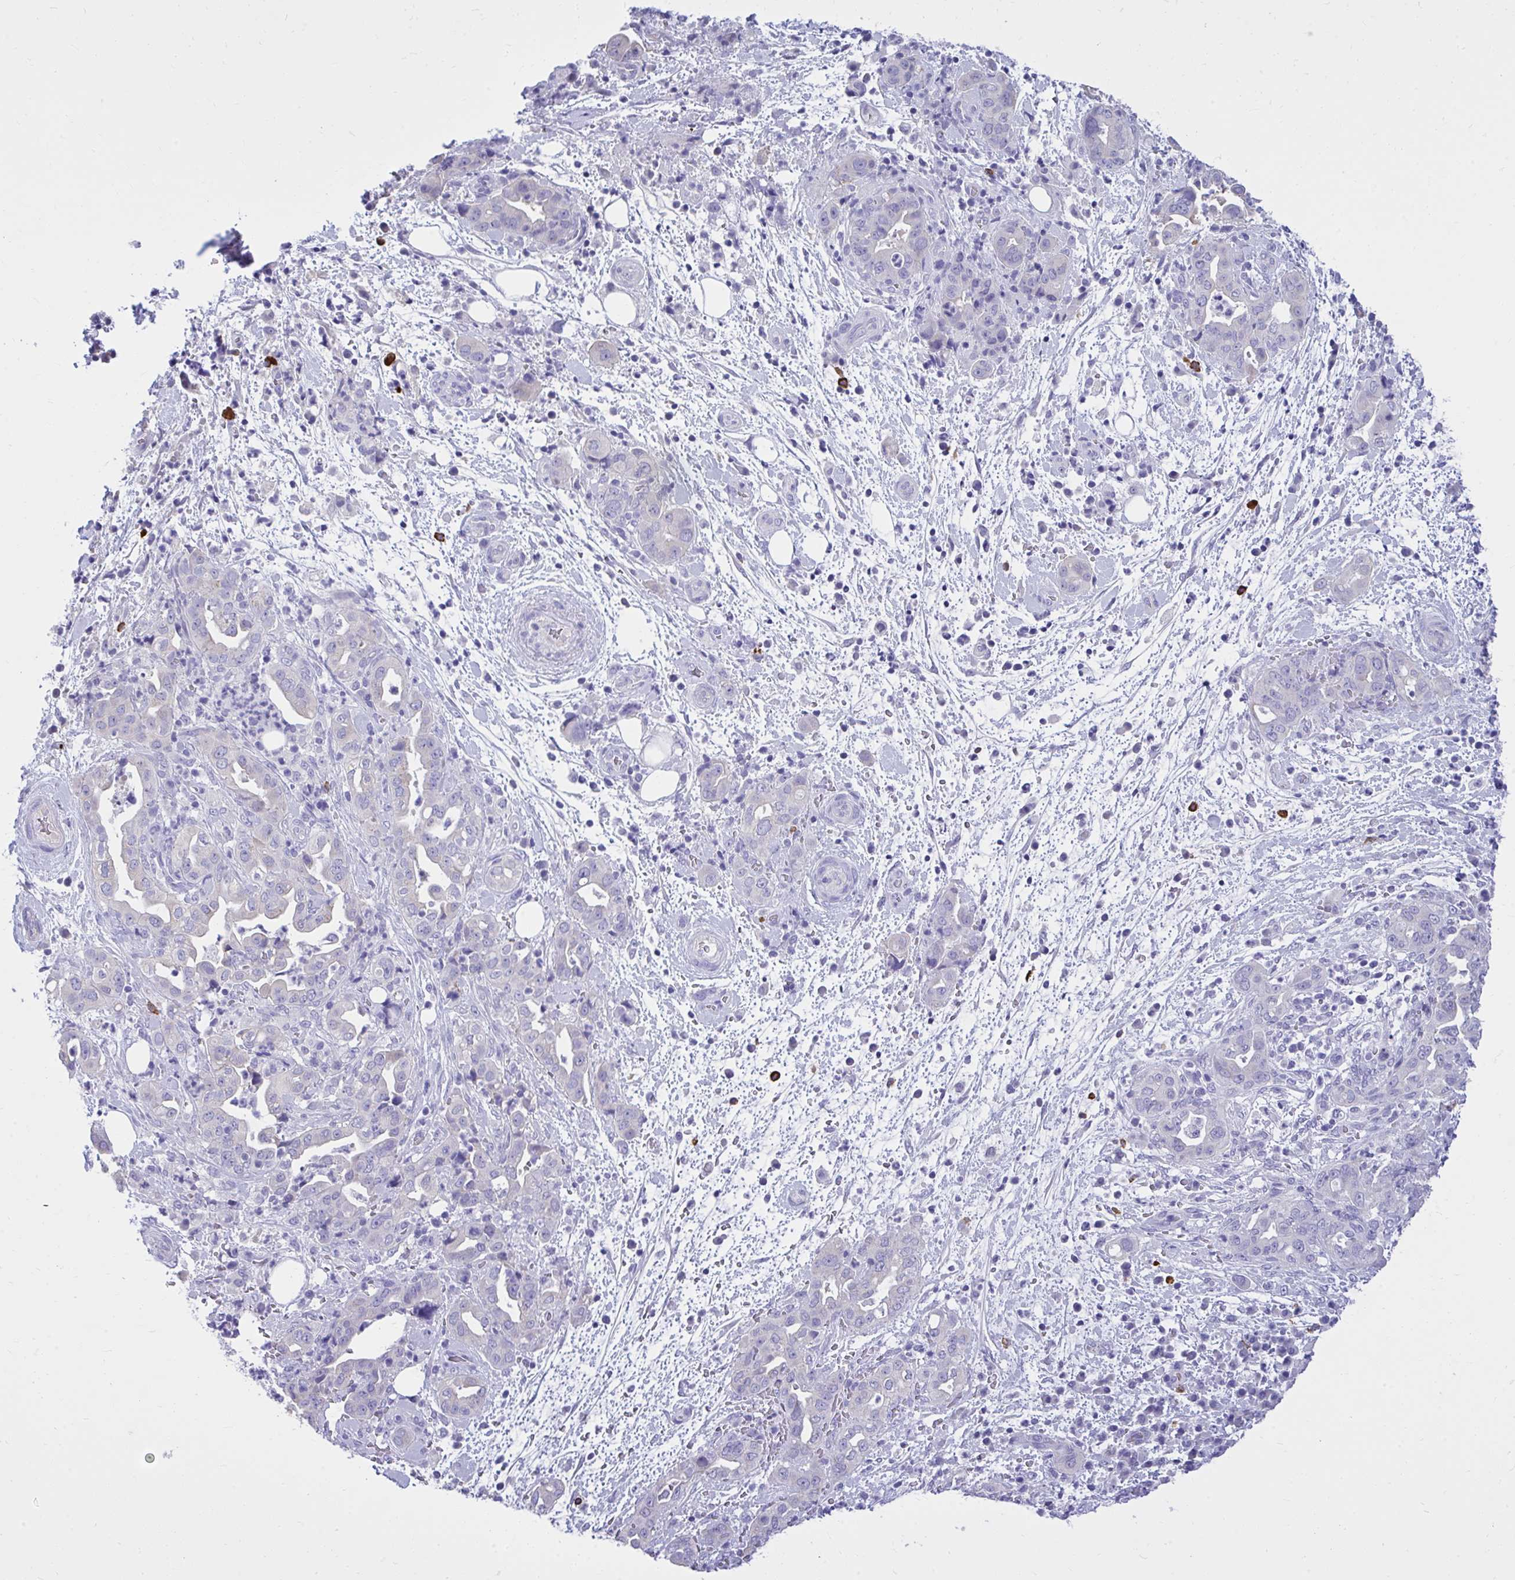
{"staining": {"intensity": "negative", "quantity": "none", "location": "none"}, "tissue": "pancreatic cancer", "cell_type": "Tumor cells", "image_type": "cancer", "snomed": [{"axis": "morphology", "description": "Normal tissue, NOS"}, {"axis": "morphology", "description": "Adenocarcinoma, NOS"}, {"axis": "topography", "description": "Lymph node"}, {"axis": "topography", "description": "Pancreas"}], "caption": "Histopathology image shows no protein staining in tumor cells of adenocarcinoma (pancreatic) tissue.", "gene": "PSD", "patient": {"sex": "female", "age": 67}}